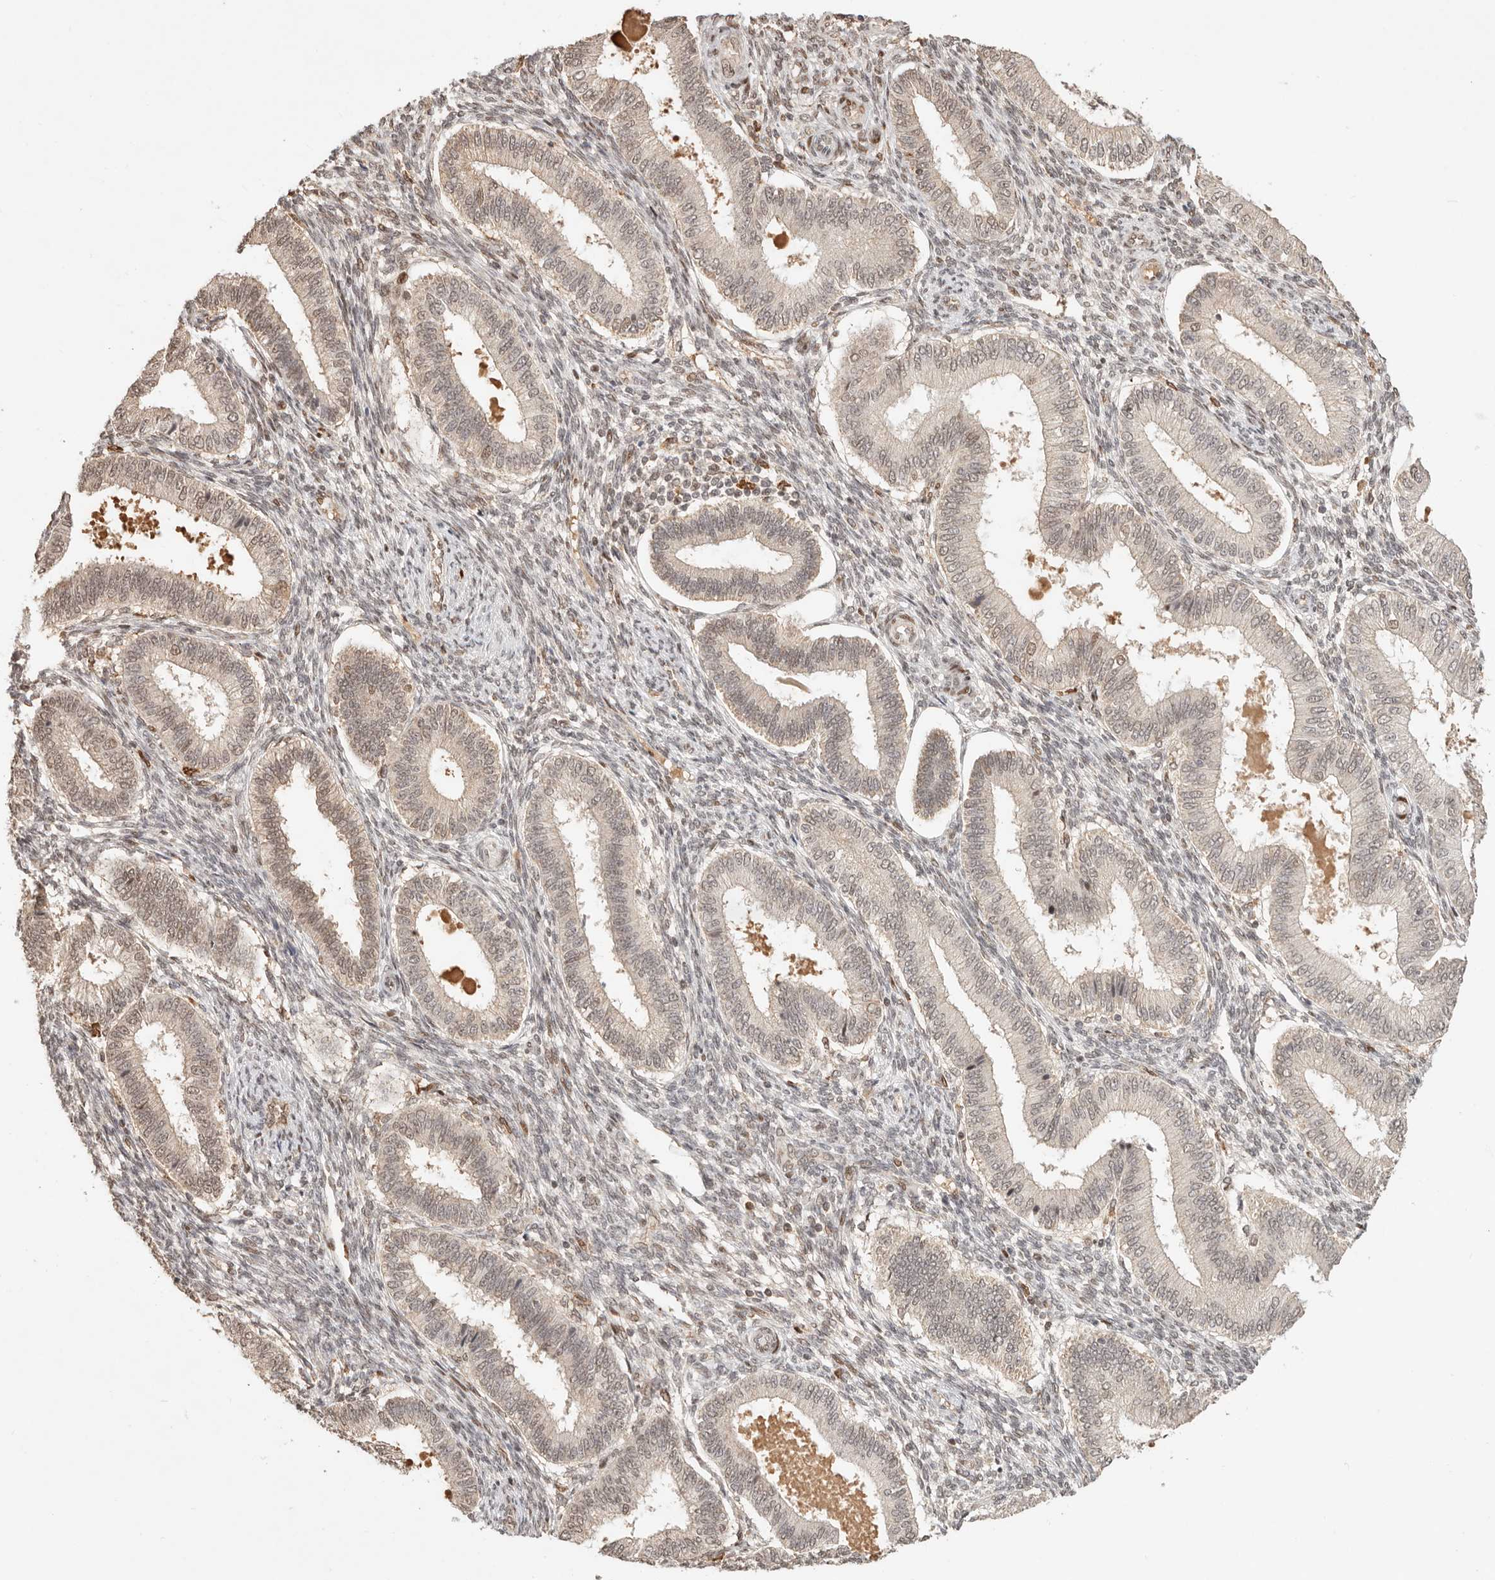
{"staining": {"intensity": "weak", "quantity": "25%-75%", "location": "nuclear"}, "tissue": "endometrium", "cell_type": "Cells in endometrial stroma", "image_type": "normal", "snomed": [{"axis": "morphology", "description": "Normal tissue, NOS"}, {"axis": "topography", "description": "Endometrium"}], "caption": "Immunohistochemistry histopathology image of benign endometrium: human endometrium stained using immunohistochemistry (IHC) demonstrates low levels of weak protein expression localized specifically in the nuclear of cells in endometrial stroma, appearing as a nuclear brown color.", "gene": "NPAS2", "patient": {"sex": "female", "age": 39}}